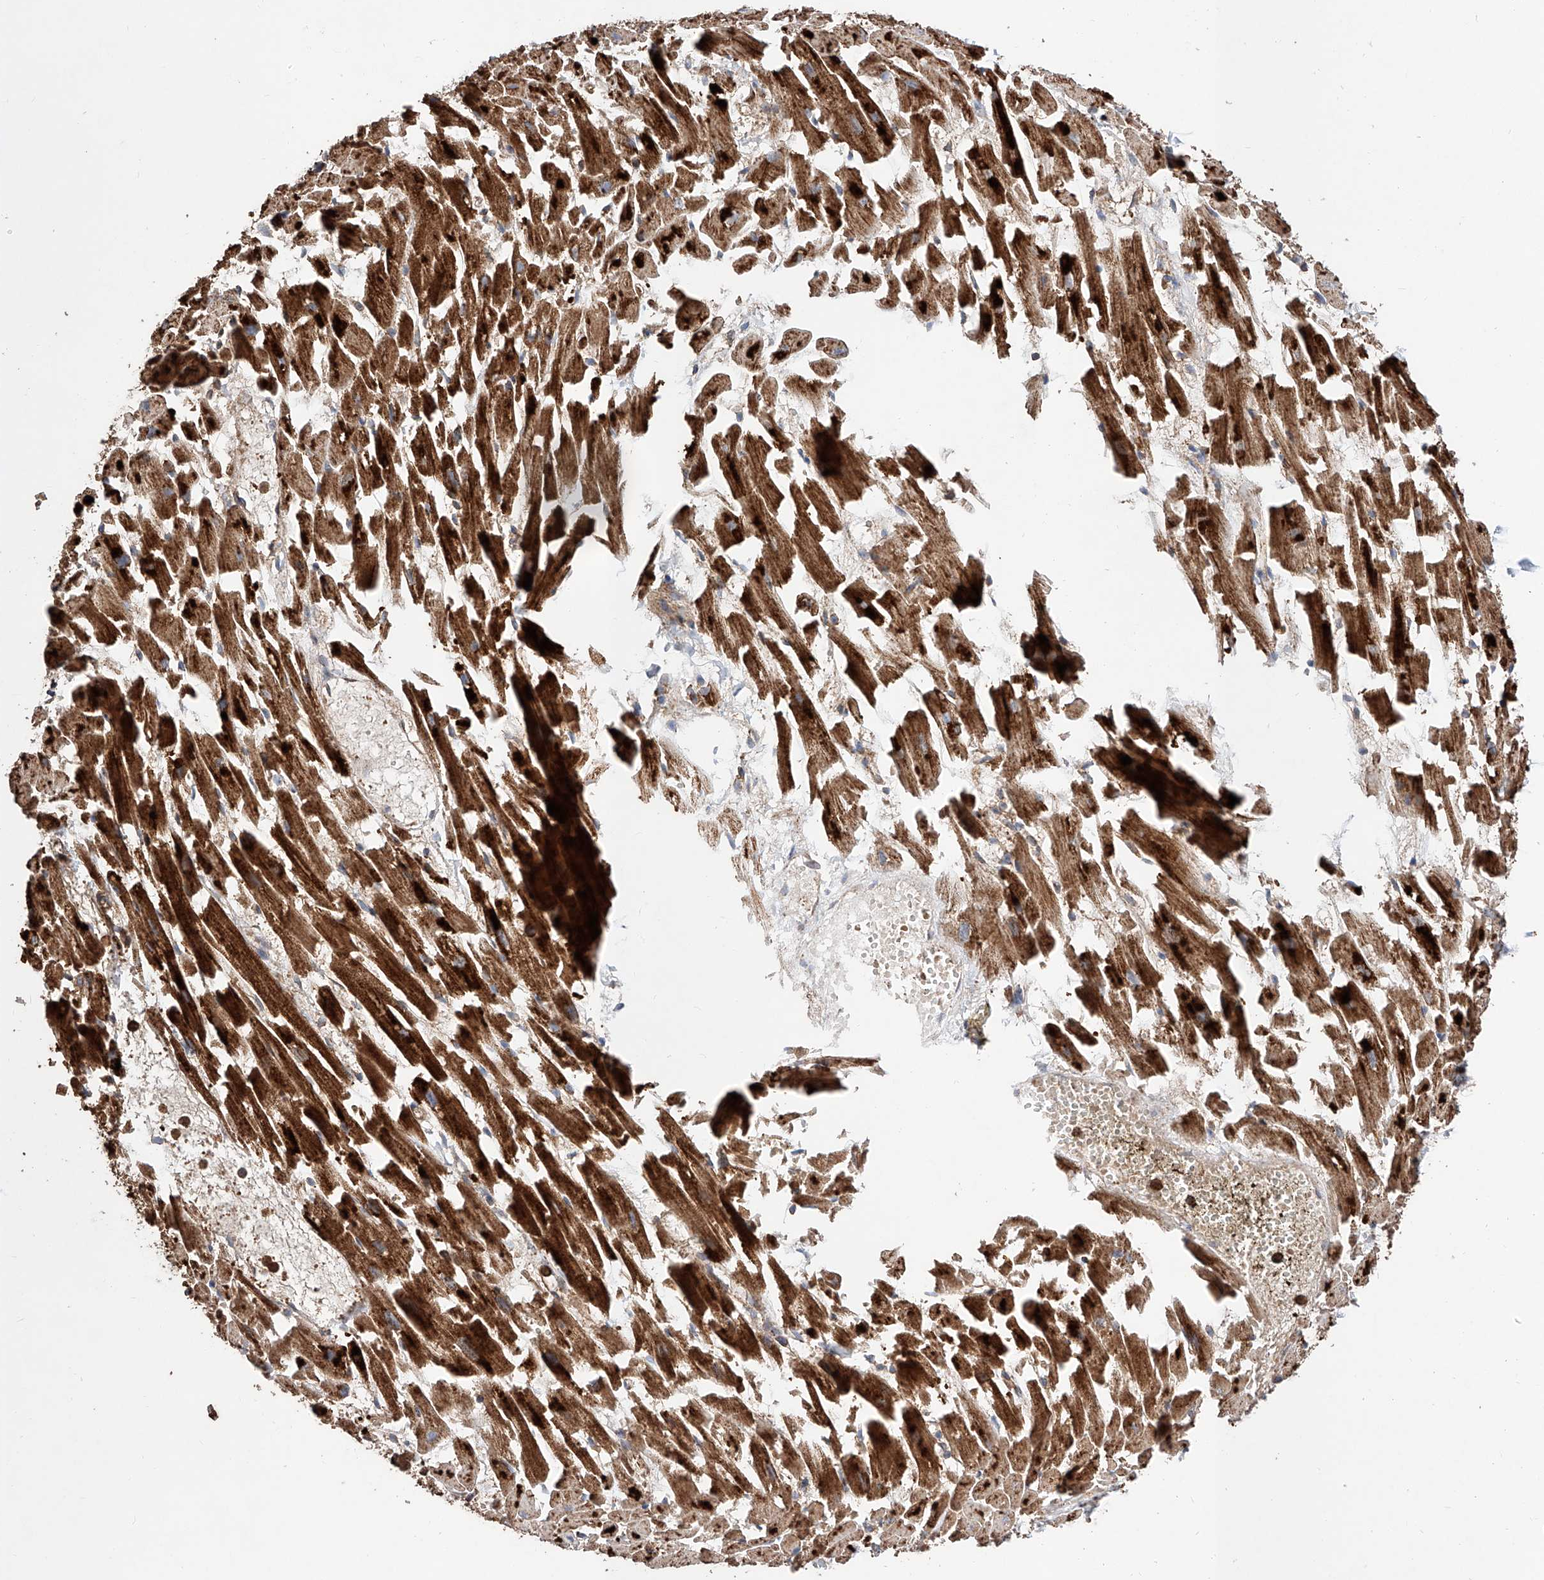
{"staining": {"intensity": "strong", "quantity": ">75%", "location": "cytoplasmic/membranous"}, "tissue": "heart muscle", "cell_type": "Cardiomyocytes", "image_type": "normal", "snomed": [{"axis": "morphology", "description": "Normal tissue, NOS"}, {"axis": "topography", "description": "Heart"}], "caption": "Immunohistochemistry (IHC) image of unremarkable human heart muscle stained for a protein (brown), which shows high levels of strong cytoplasmic/membranous positivity in approximately >75% of cardiomyocytes.", "gene": "PISD", "patient": {"sex": "female", "age": 64}}